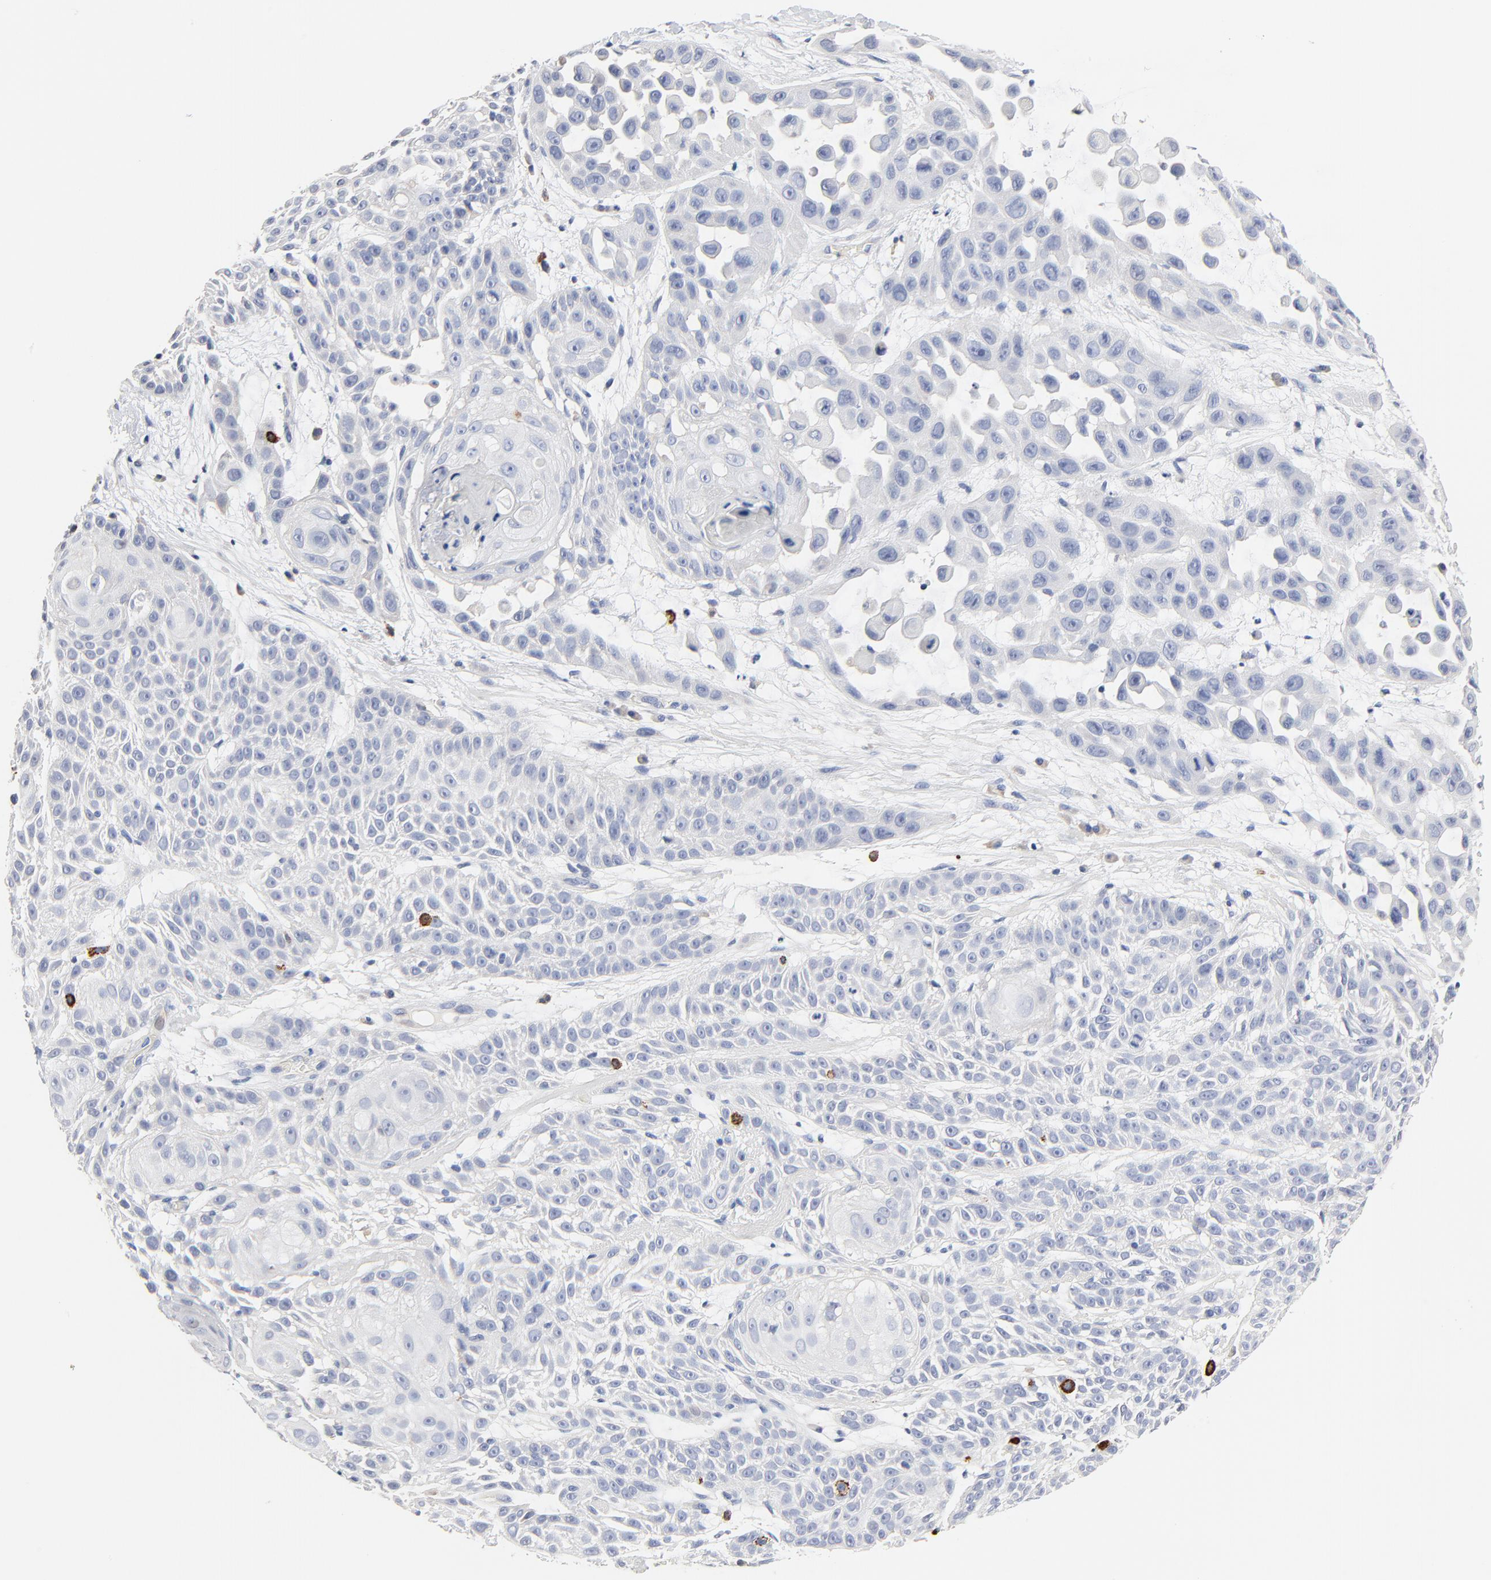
{"staining": {"intensity": "negative", "quantity": "none", "location": "none"}, "tissue": "skin cancer", "cell_type": "Tumor cells", "image_type": "cancer", "snomed": [{"axis": "morphology", "description": "Squamous cell carcinoma, NOS"}, {"axis": "topography", "description": "Skin"}], "caption": "Tumor cells show no significant expression in skin cancer.", "gene": "FBXL5", "patient": {"sex": "male", "age": 81}}